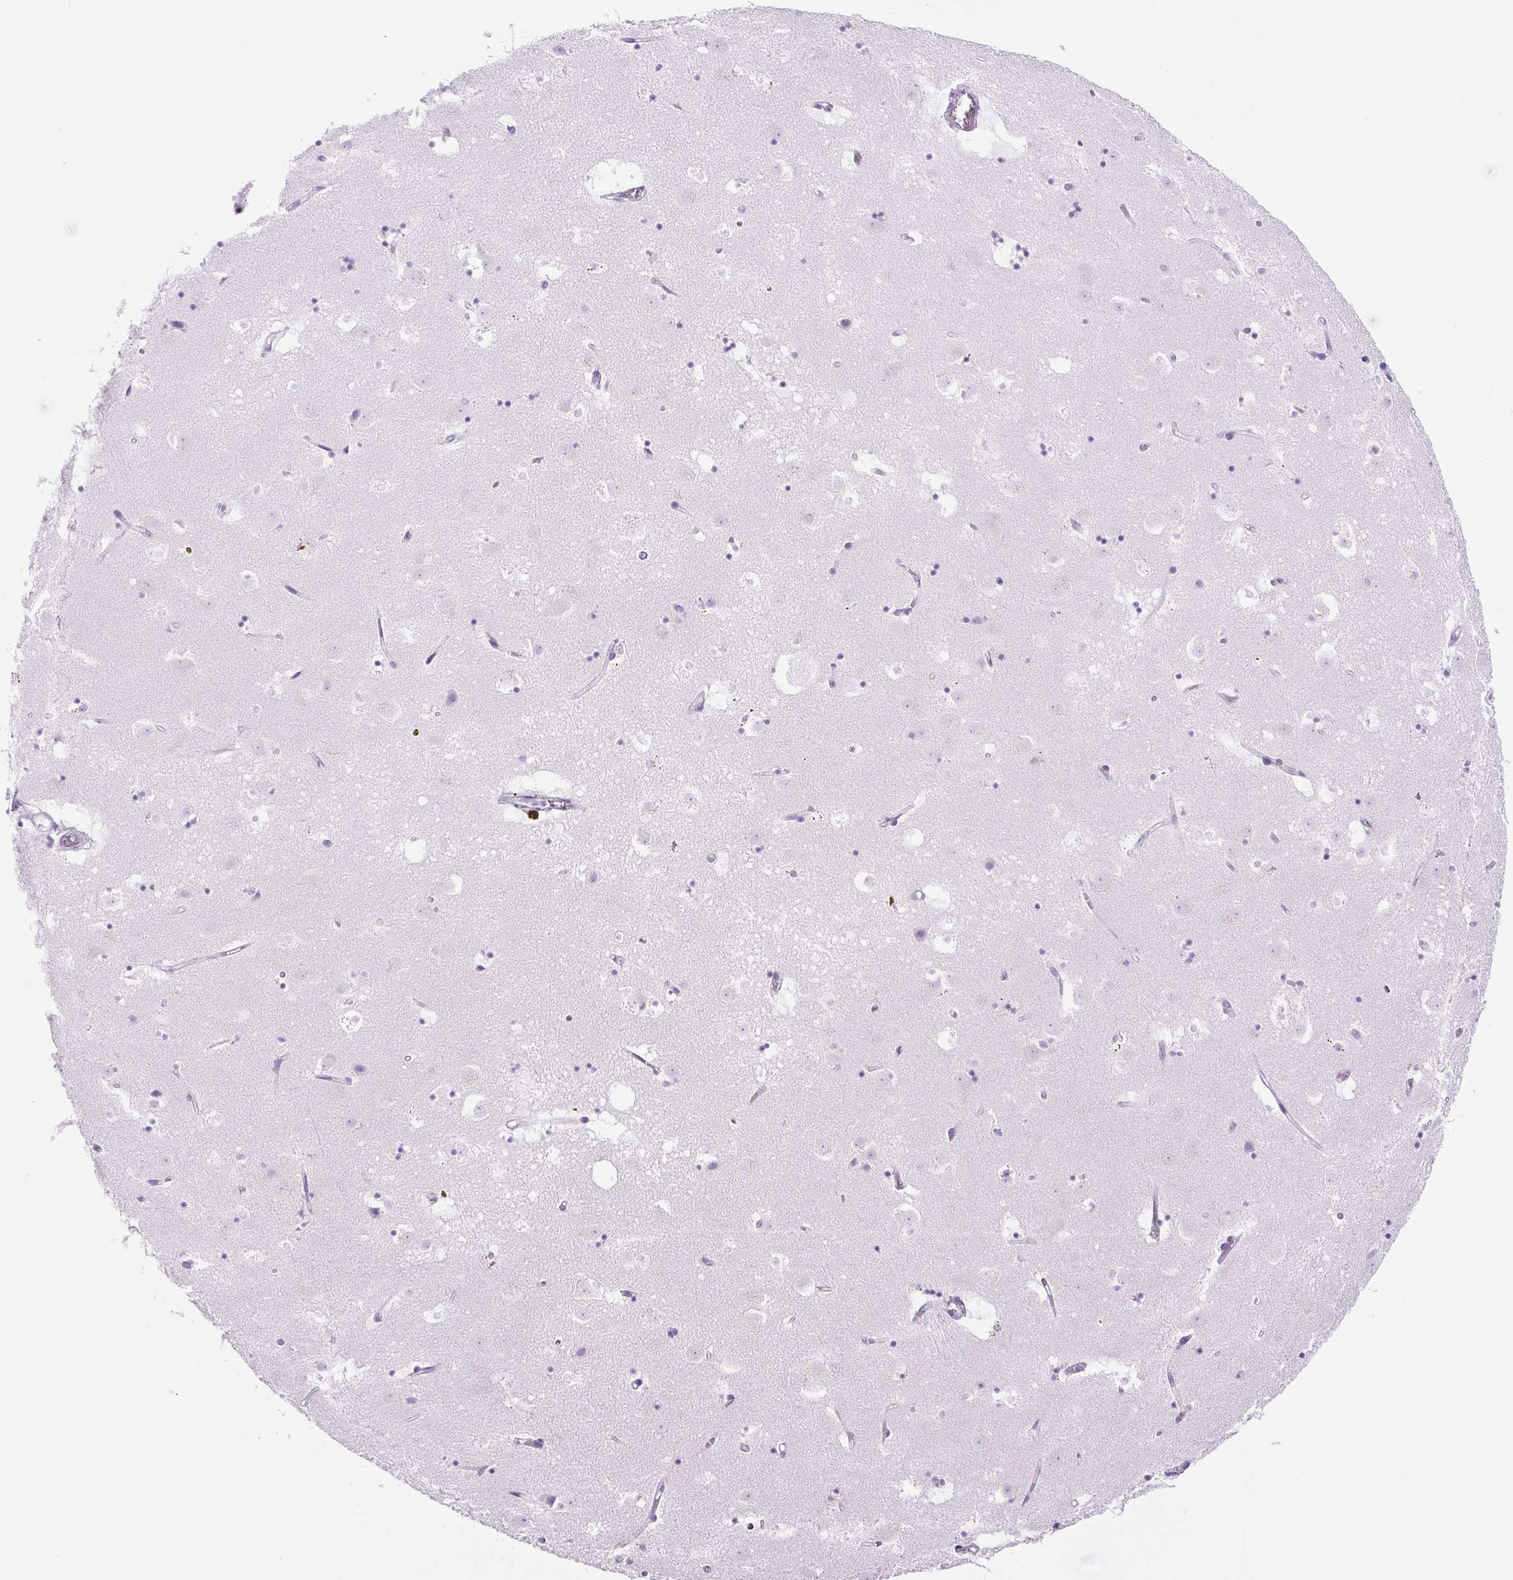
{"staining": {"intensity": "negative", "quantity": "none", "location": "none"}, "tissue": "caudate", "cell_type": "Glial cells", "image_type": "normal", "snomed": [{"axis": "morphology", "description": "Normal tissue, NOS"}, {"axis": "topography", "description": "Lateral ventricle wall"}], "caption": "IHC of unremarkable caudate displays no positivity in glial cells.", "gene": "UBL3", "patient": {"sex": "male", "age": 58}}